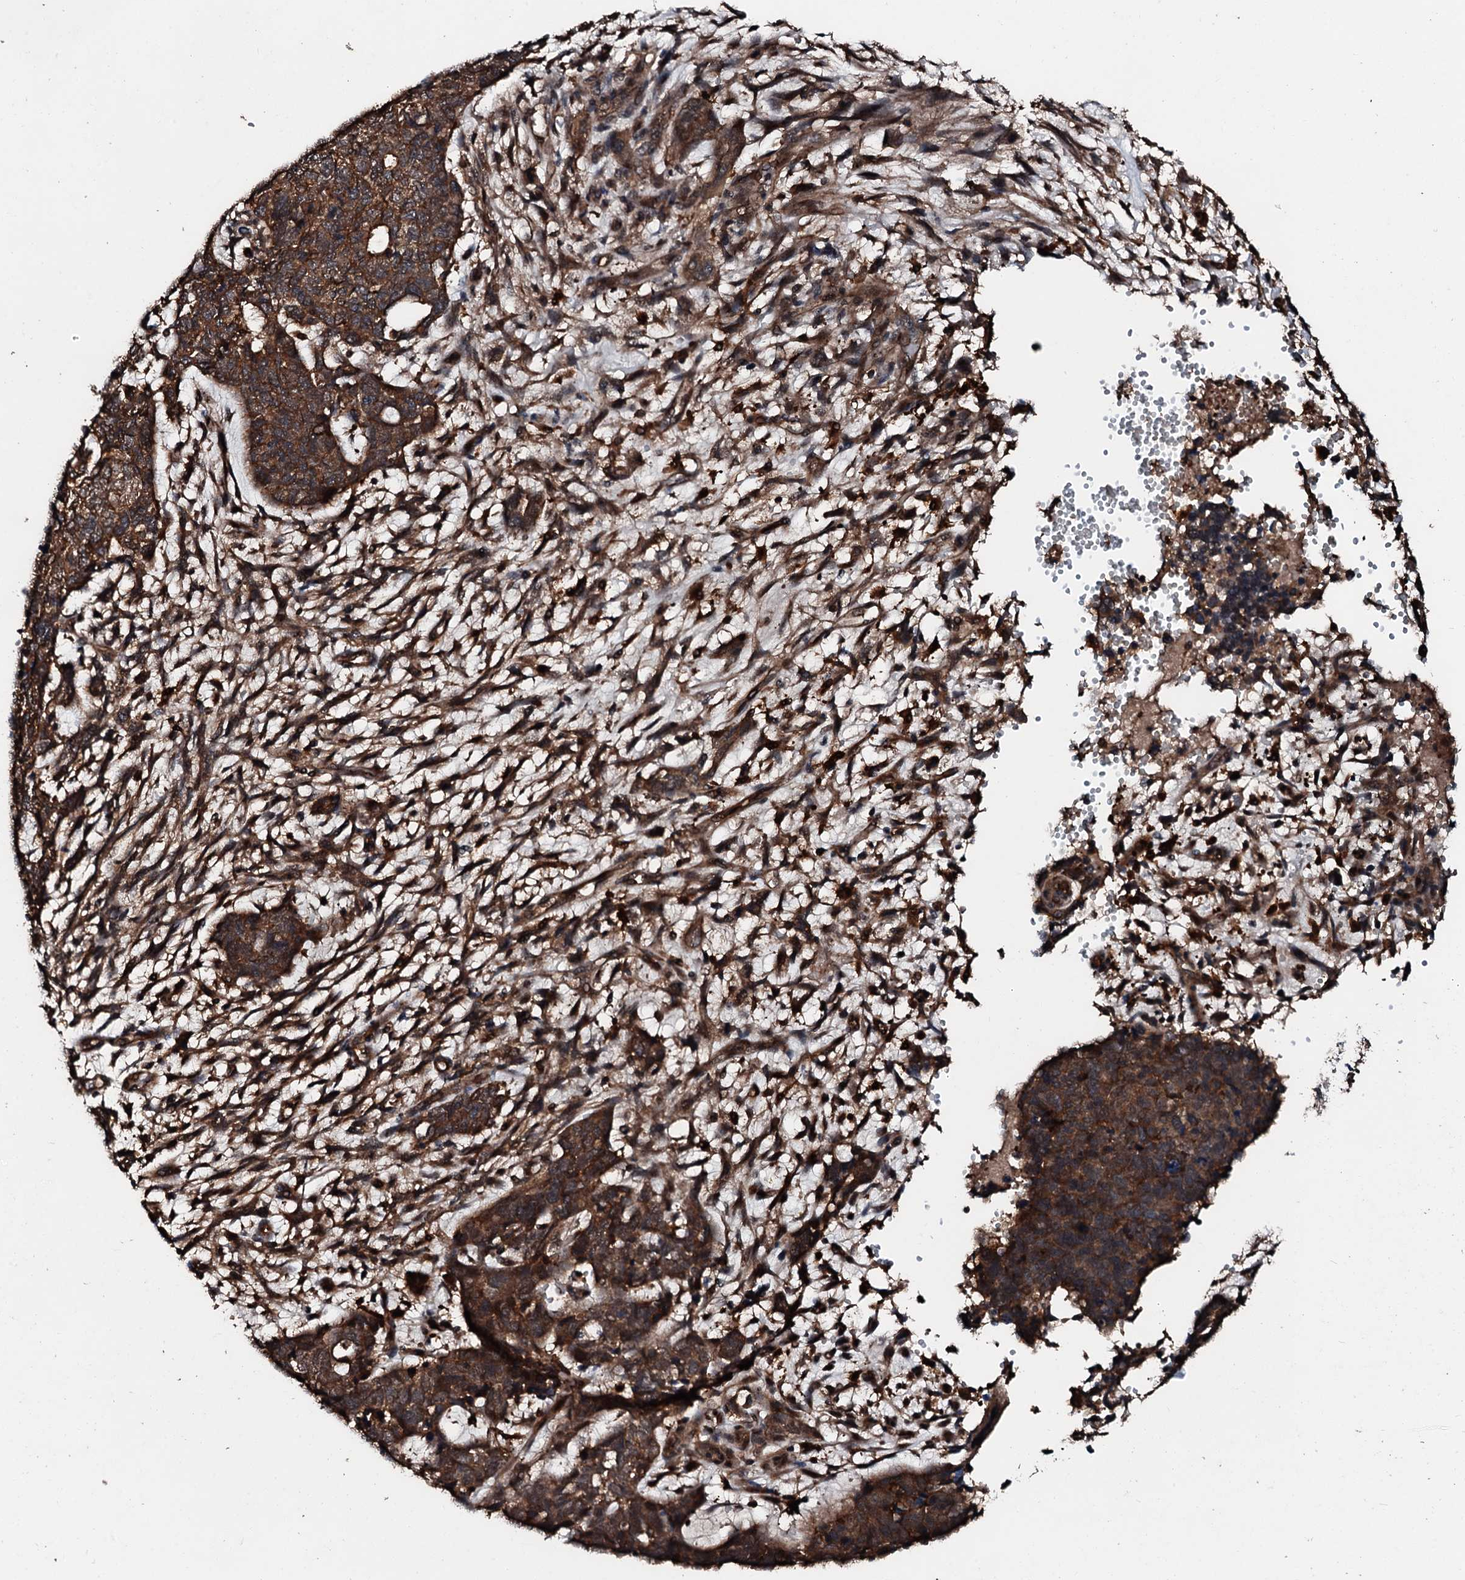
{"staining": {"intensity": "moderate", "quantity": ">75%", "location": "cytoplasmic/membranous"}, "tissue": "cervical cancer", "cell_type": "Tumor cells", "image_type": "cancer", "snomed": [{"axis": "morphology", "description": "Squamous cell carcinoma, NOS"}, {"axis": "topography", "description": "Cervix"}], "caption": "Immunohistochemical staining of cervical cancer displays medium levels of moderate cytoplasmic/membranous positivity in about >75% of tumor cells. (DAB (3,3'-diaminobenzidine) = brown stain, brightfield microscopy at high magnification).", "gene": "FGD4", "patient": {"sex": "female", "age": 63}}